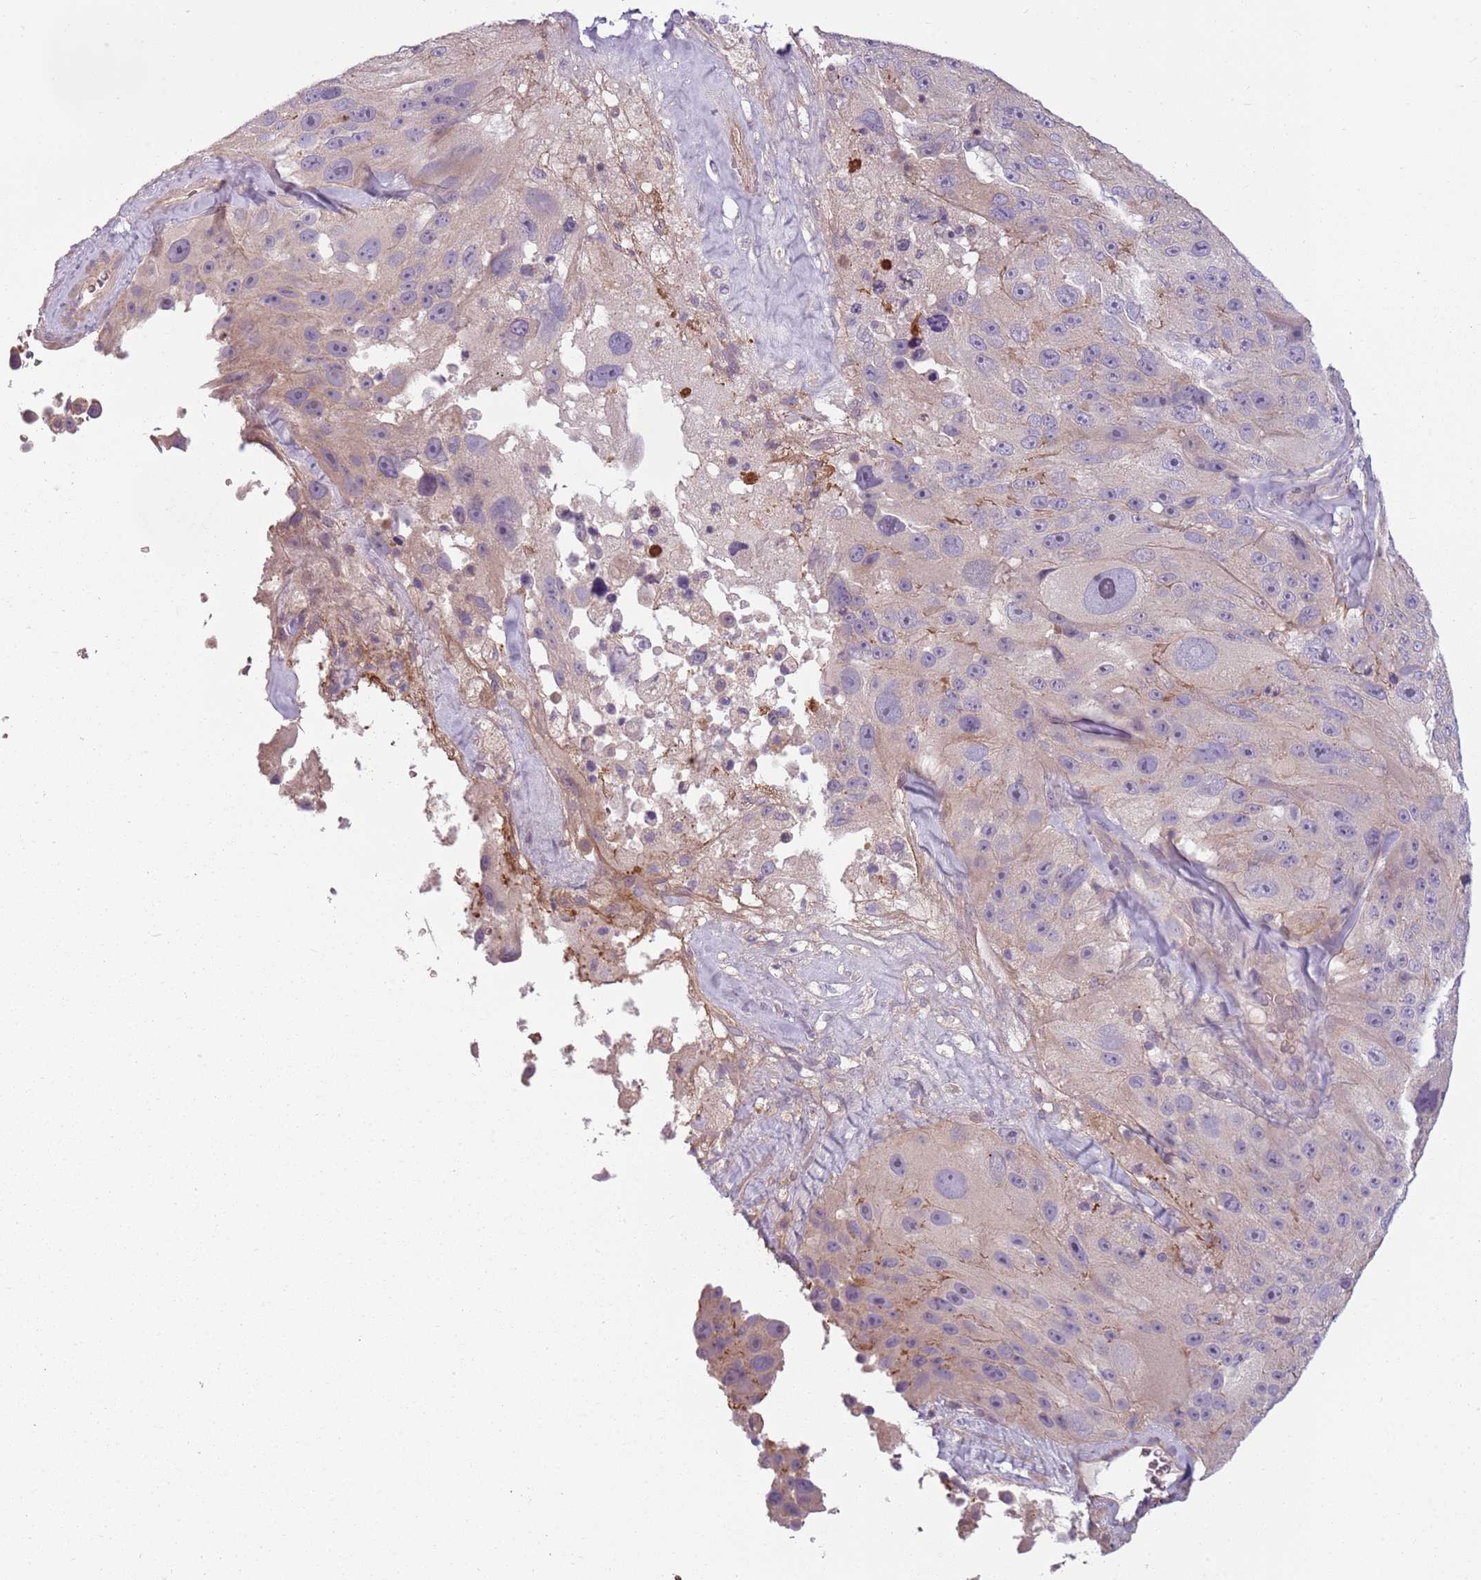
{"staining": {"intensity": "negative", "quantity": "none", "location": "none"}, "tissue": "melanoma", "cell_type": "Tumor cells", "image_type": "cancer", "snomed": [{"axis": "morphology", "description": "Malignant melanoma, Metastatic site"}, {"axis": "topography", "description": "Lymph node"}], "caption": "Melanoma stained for a protein using immunohistochemistry (IHC) reveals no positivity tumor cells.", "gene": "TLCD2", "patient": {"sex": "male", "age": 62}}